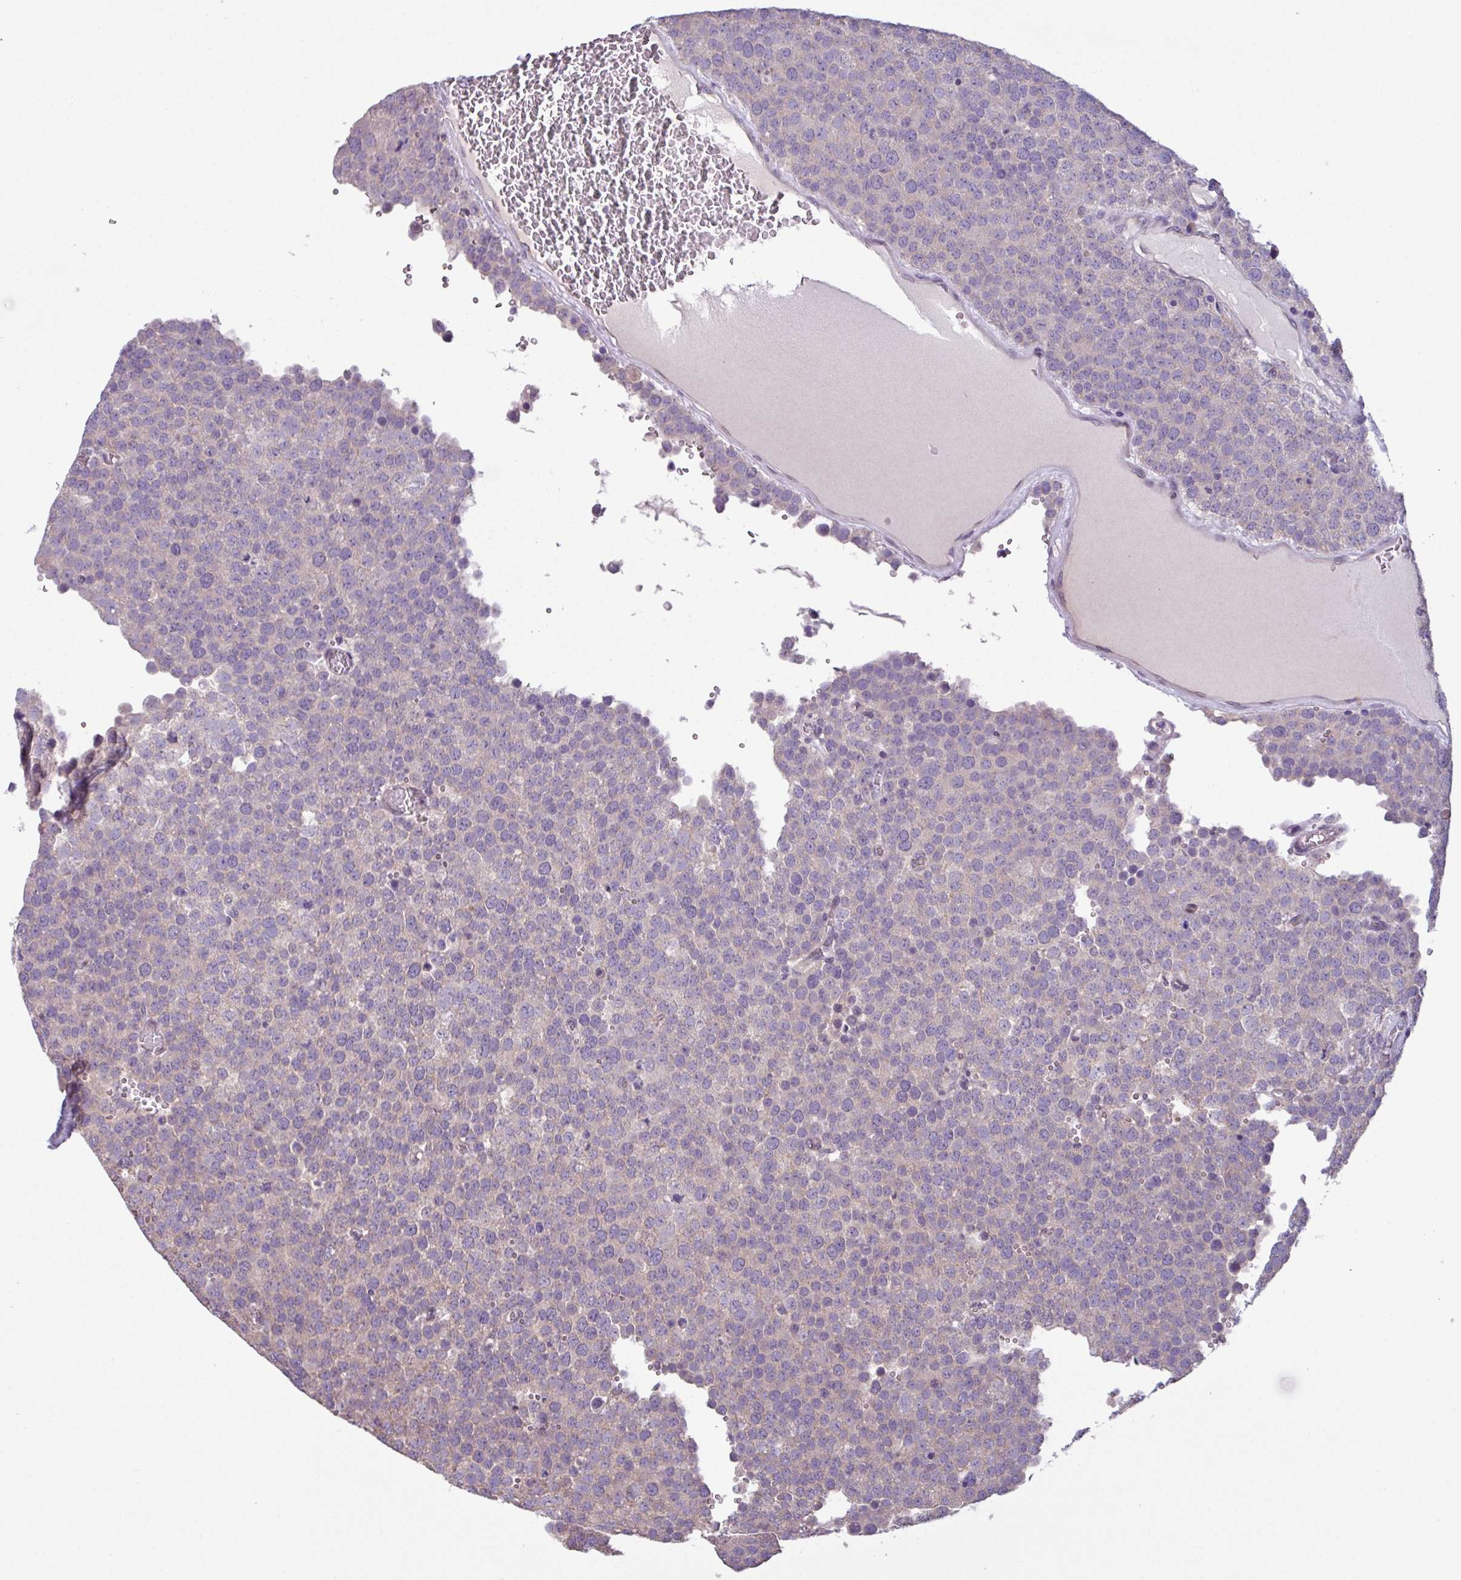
{"staining": {"intensity": "negative", "quantity": "none", "location": "none"}, "tissue": "testis cancer", "cell_type": "Tumor cells", "image_type": "cancer", "snomed": [{"axis": "morphology", "description": "Normal tissue, NOS"}, {"axis": "morphology", "description": "Seminoma, NOS"}, {"axis": "topography", "description": "Testis"}], "caption": "Protein analysis of testis cancer (seminoma) demonstrates no significant expression in tumor cells. (DAB (3,3'-diaminobenzidine) immunohistochemistry (IHC) with hematoxylin counter stain).", "gene": "C20orf27", "patient": {"sex": "male", "age": 71}}